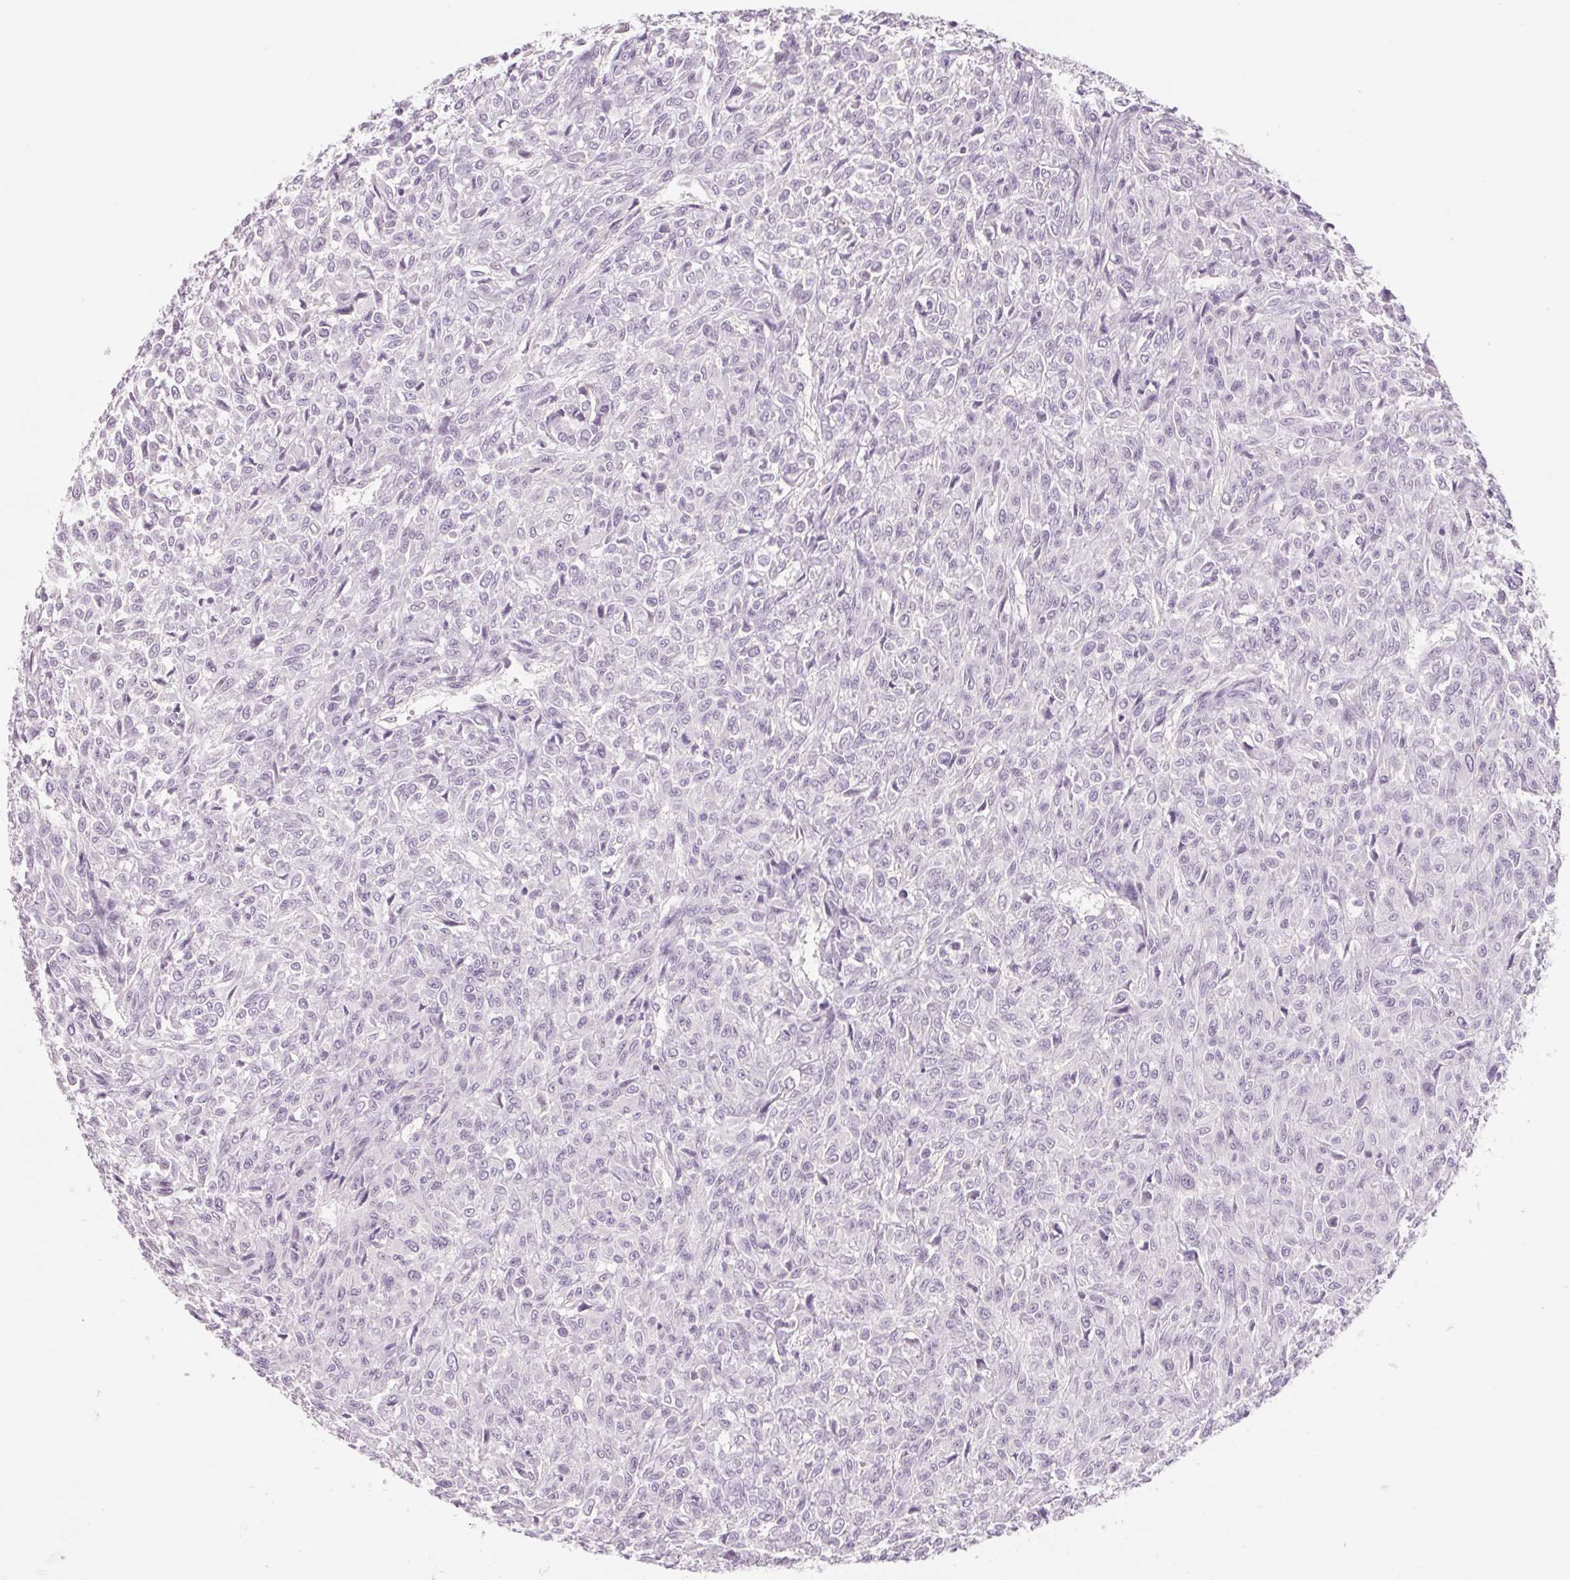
{"staining": {"intensity": "negative", "quantity": "none", "location": "none"}, "tissue": "renal cancer", "cell_type": "Tumor cells", "image_type": "cancer", "snomed": [{"axis": "morphology", "description": "Adenocarcinoma, NOS"}, {"axis": "topography", "description": "Kidney"}], "caption": "Tumor cells show no significant protein positivity in renal adenocarcinoma. The staining was performed using DAB (3,3'-diaminobenzidine) to visualize the protein expression in brown, while the nuclei were stained in blue with hematoxylin (Magnification: 20x).", "gene": "POU1F1", "patient": {"sex": "male", "age": 58}}